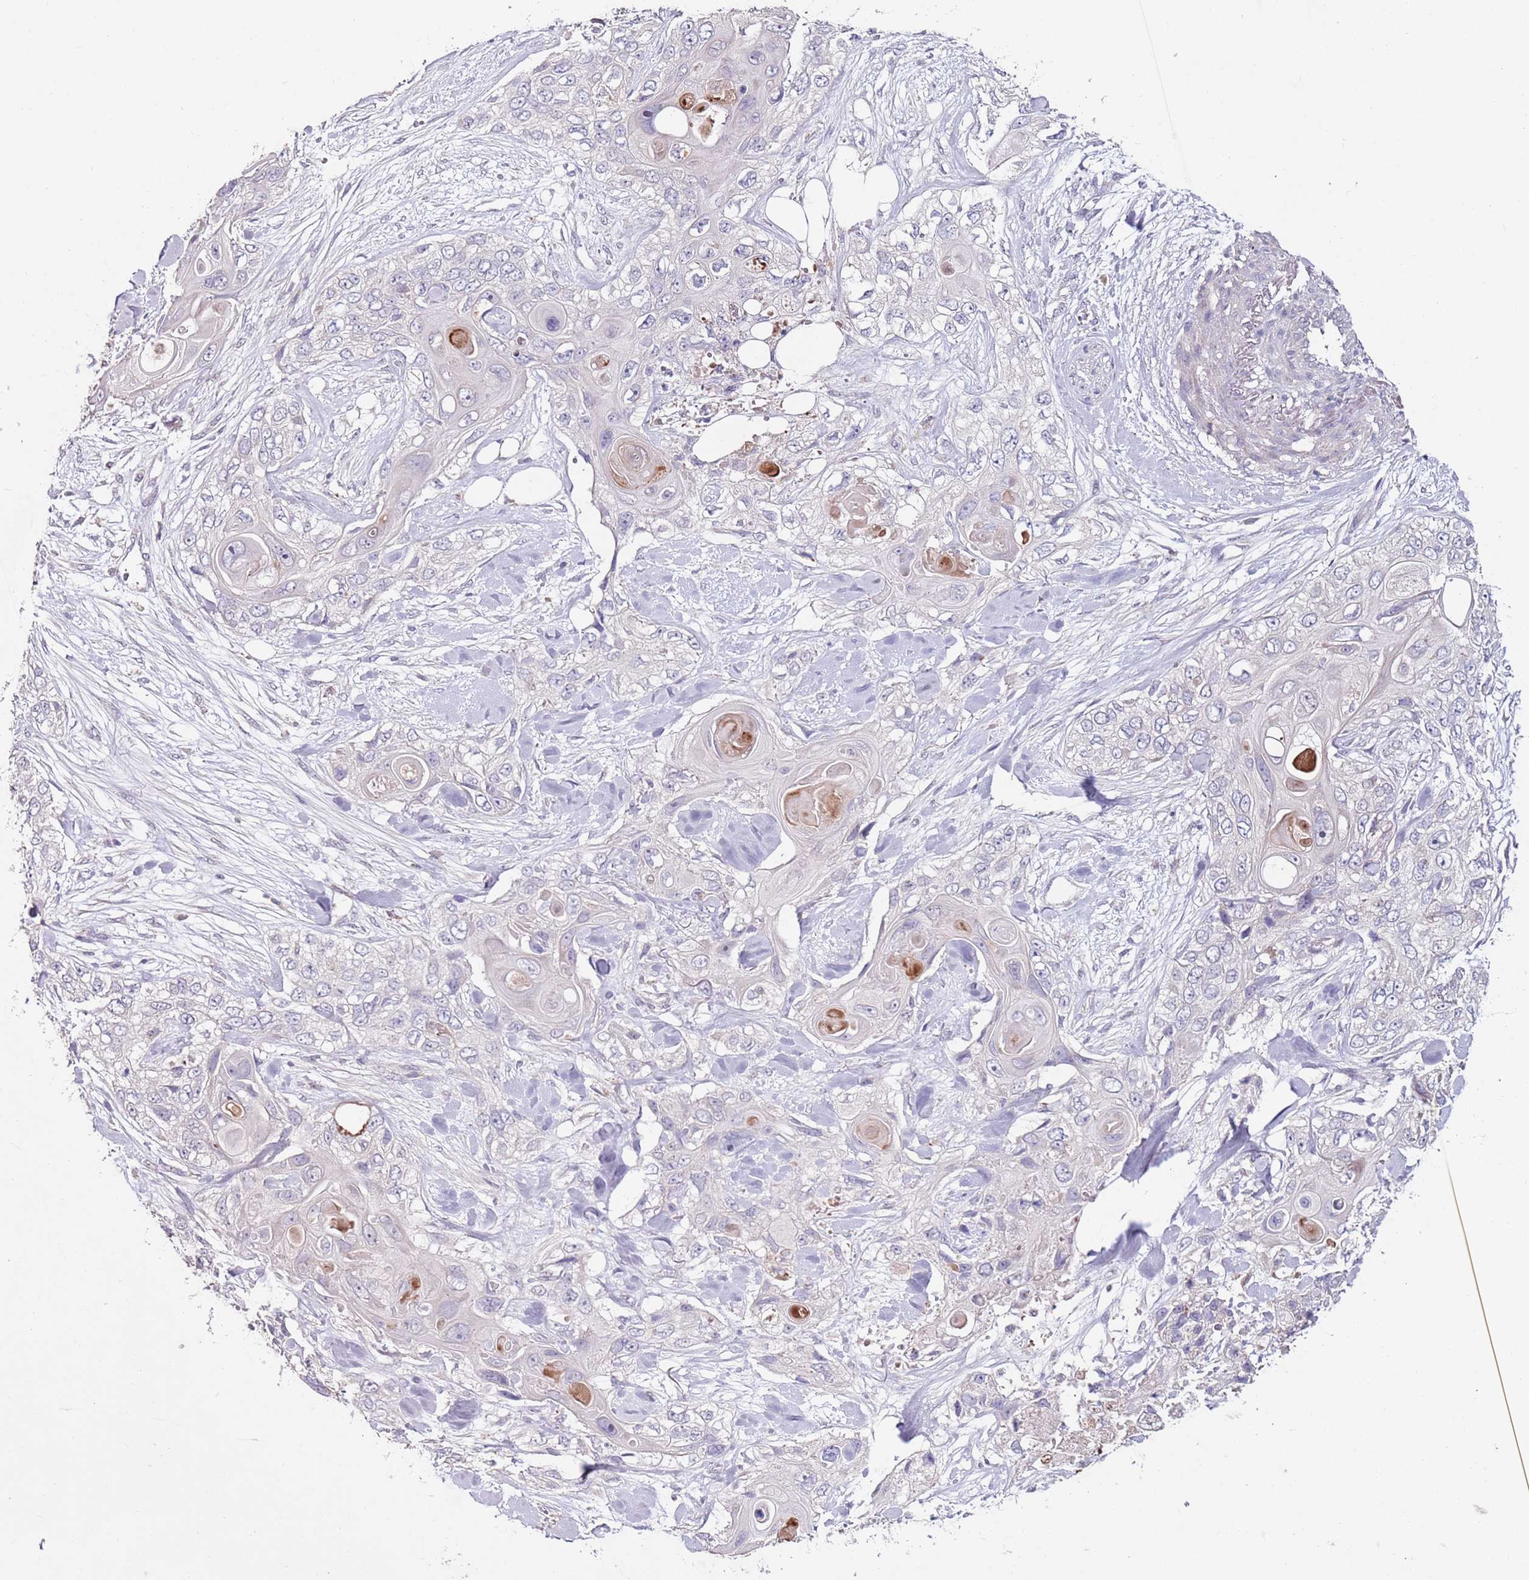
{"staining": {"intensity": "negative", "quantity": "none", "location": "none"}, "tissue": "skin cancer", "cell_type": "Tumor cells", "image_type": "cancer", "snomed": [{"axis": "morphology", "description": "Normal tissue, NOS"}, {"axis": "morphology", "description": "Squamous cell carcinoma, NOS"}, {"axis": "topography", "description": "Skin"}], "caption": "Immunohistochemical staining of human skin cancer (squamous cell carcinoma) shows no significant staining in tumor cells. The staining was performed using DAB to visualize the protein expression in brown, while the nuclei were stained in blue with hematoxylin (Magnification: 20x).", "gene": "NRDE2", "patient": {"sex": "male", "age": 72}}